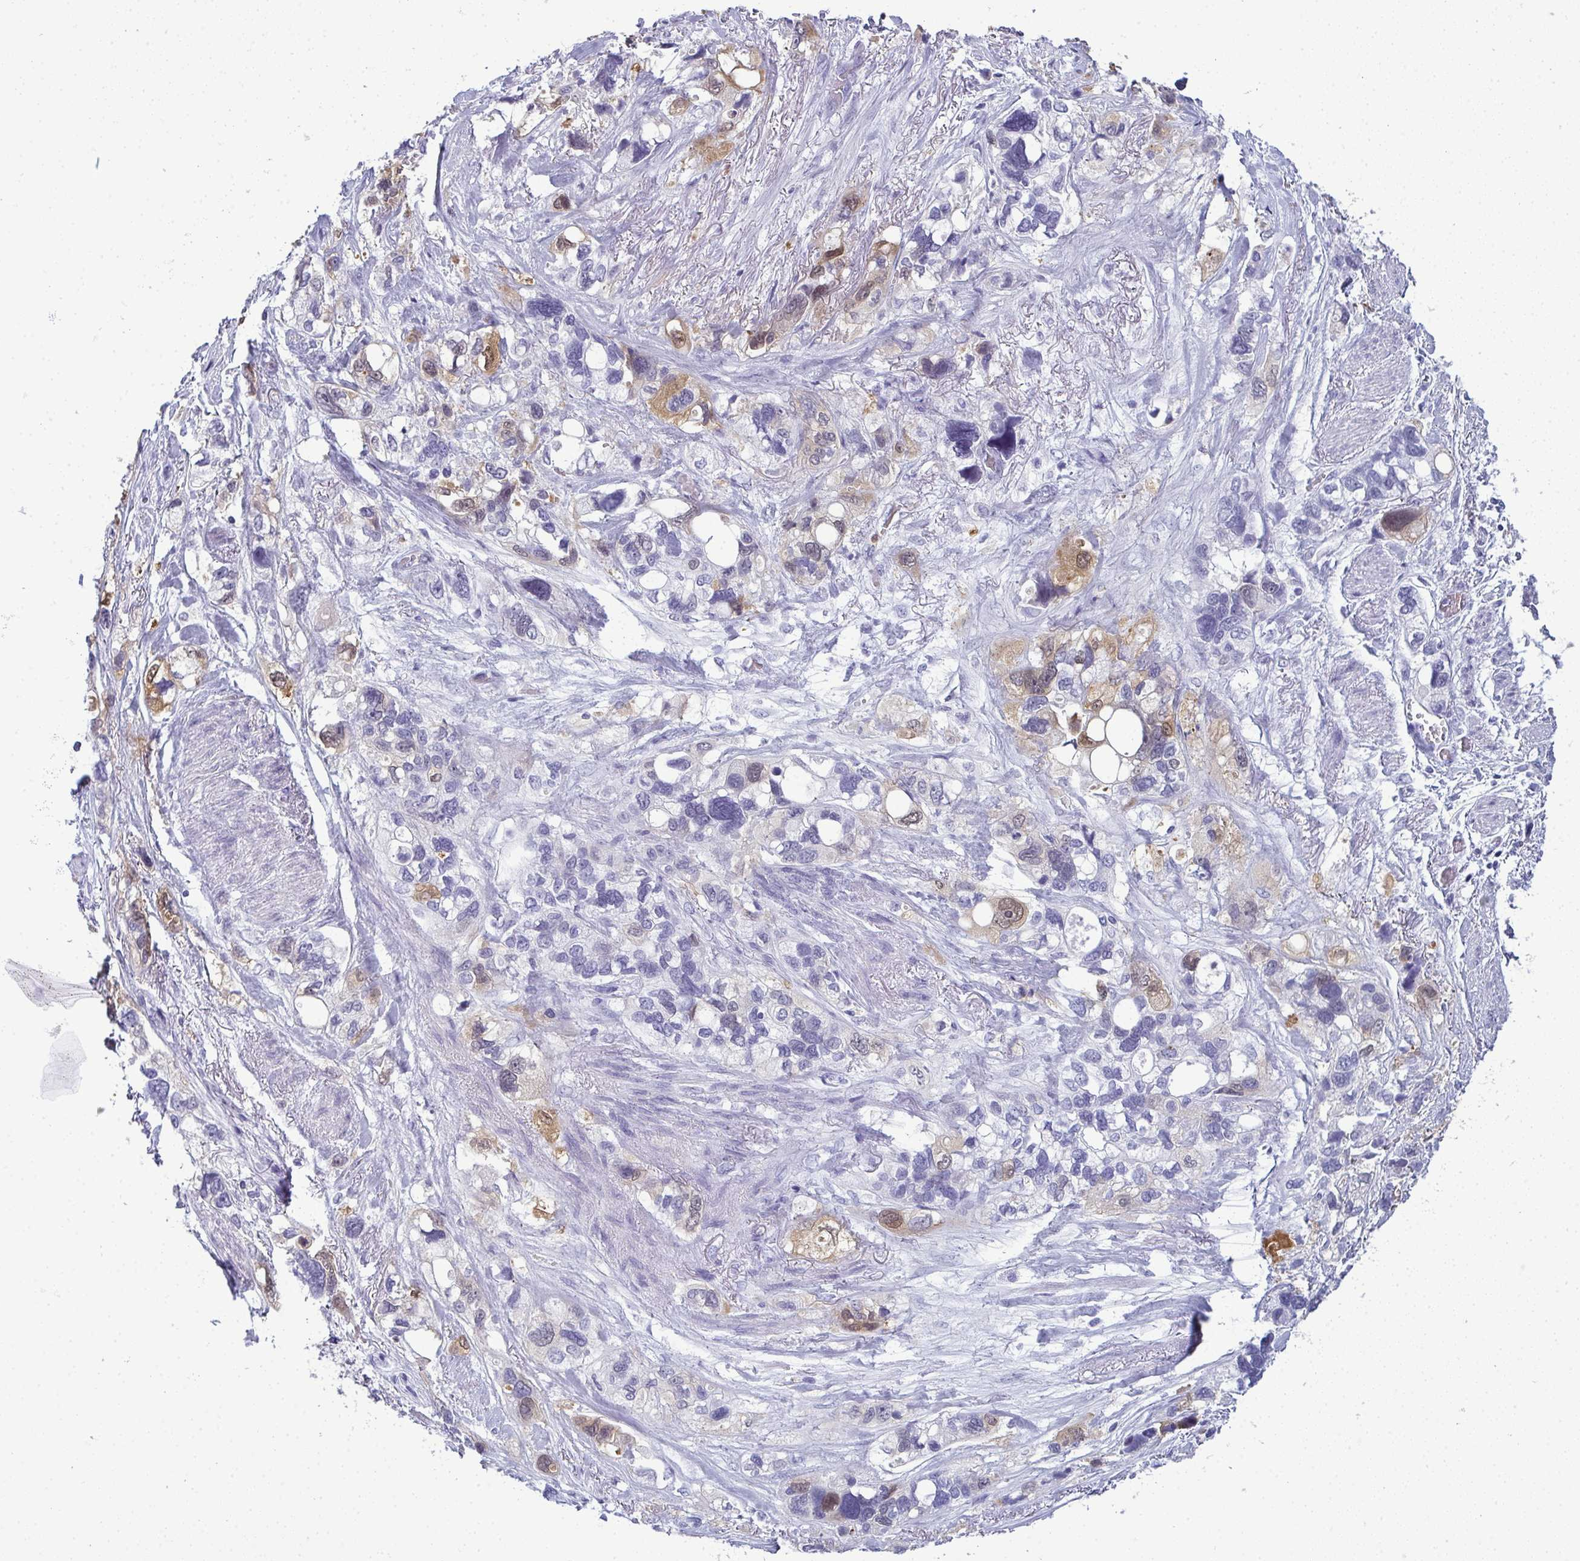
{"staining": {"intensity": "weak", "quantity": "<25%", "location": "cytoplasmic/membranous,nuclear"}, "tissue": "stomach cancer", "cell_type": "Tumor cells", "image_type": "cancer", "snomed": [{"axis": "morphology", "description": "Adenocarcinoma, NOS"}, {"axis": "topography", "description": "Stomach, upper"}], "caption": "IHC of stomach cancer shows no expression in tumor cells.", "gene": "CDA", "patient": {"sex": "female", "age": 81}}